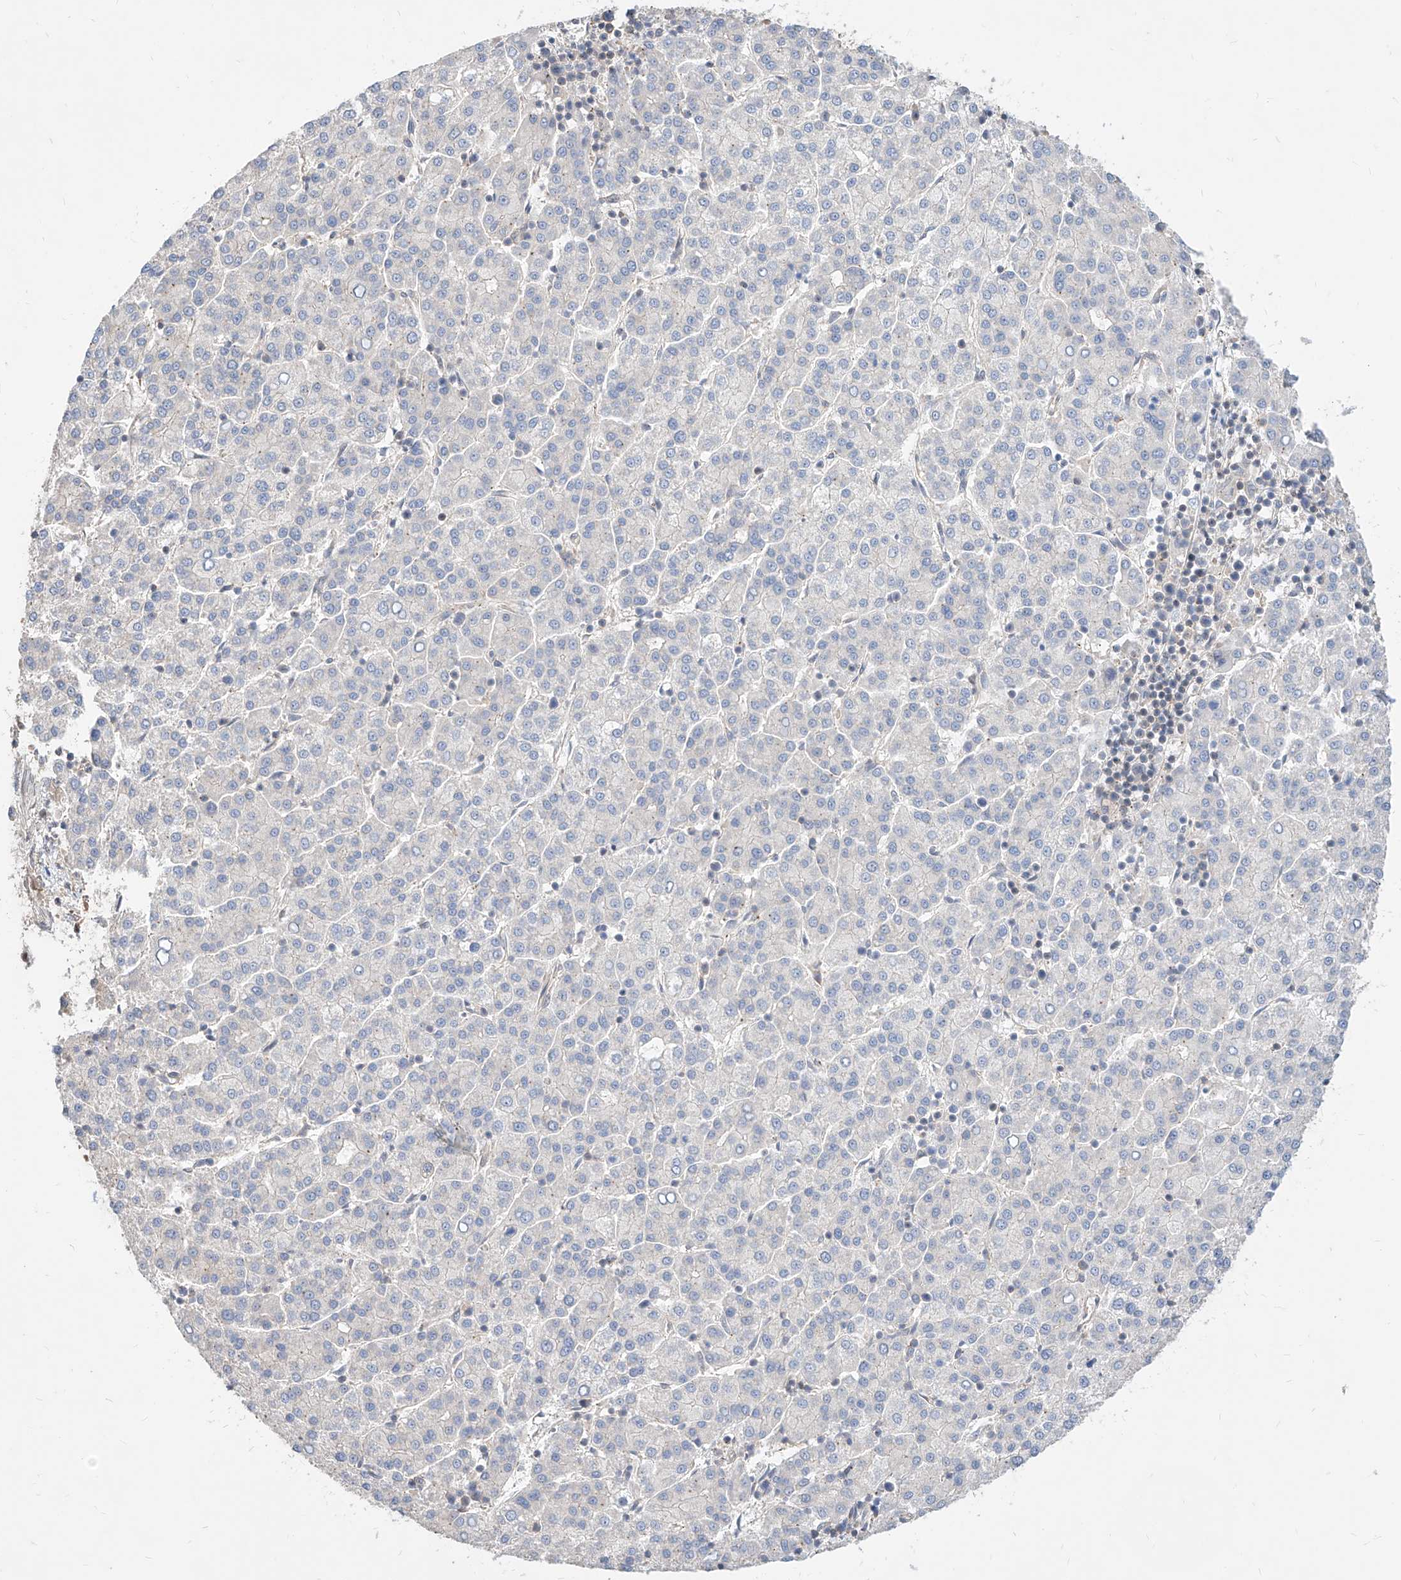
{"staining": {"intensity": "negative", "quantity": "none", "location": "none"}, "tissue": "liver cancer", "cell_type": "Tumor cells", "image_type": "cancer", "snomed": [{"axis": "morphology", "description": "Carcinoma, Hepatocellular, NOS"}, {"axis": "topography", "description": "Liver"}], "caption": "IHC of liver hepatocellular carcinoma displays no staining in tumor cells.", "gene": "TSNAX", "patient": {"sex": "female", "age": 58}}